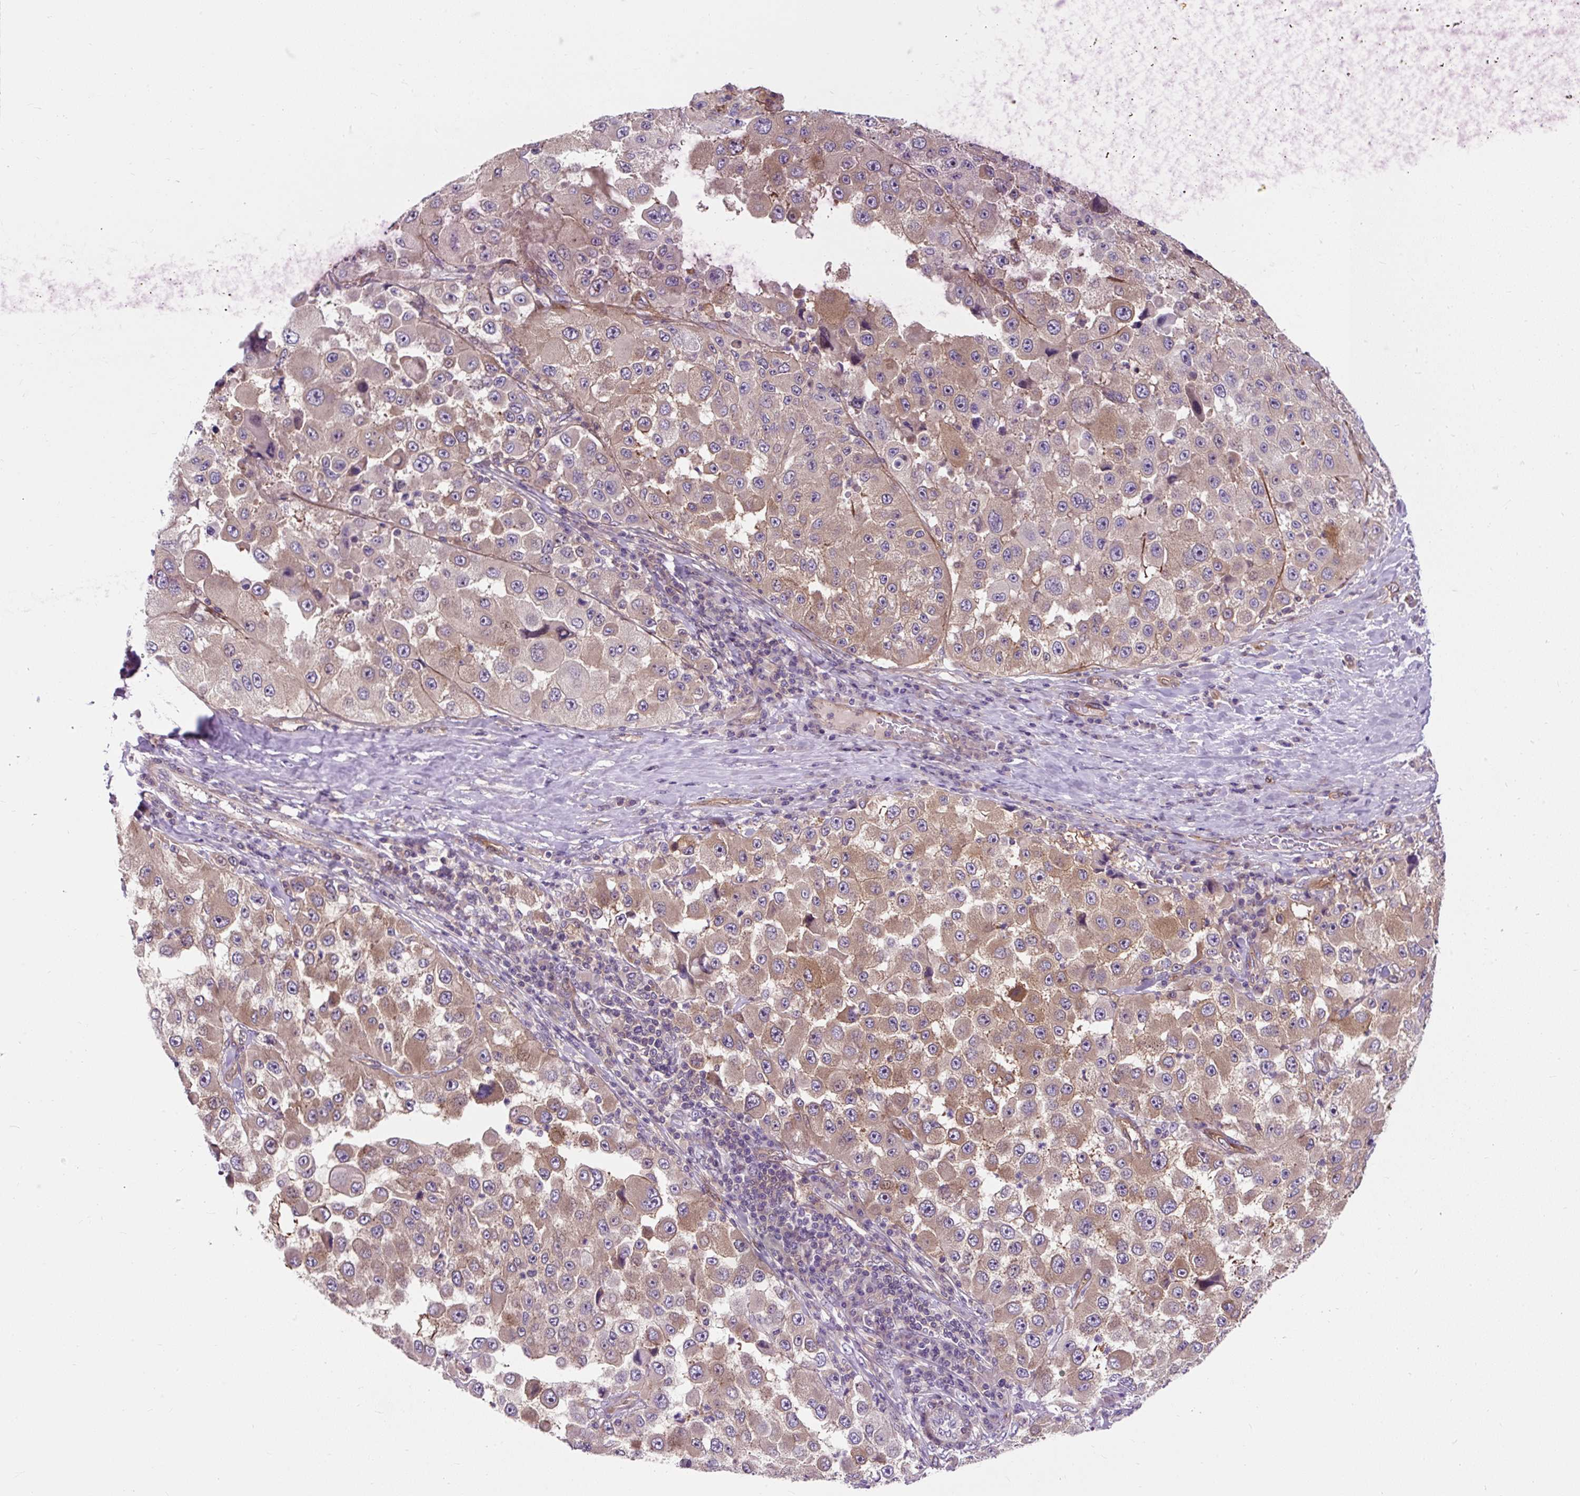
{"staining": {"intensity": "moderate", "quantity": "25%-75%", "location": "cytoplasmic/membranous,nuclear"}, "tissue": "melanoma", "cell_type": "Tumor cells", "image_type": "cancer", "snomed": [{"axis": "morphology", "description": "Malignant melanoma, Metastatic site"}, {"axis": "topography", "description": "Lymph node"}], "caption": "The photomicrograph reveals a brown stain indicating the presence of a protein in the cytoplasmic/membranous and nuclear of tumor cells in melanoma.", "gene": "PCDHGB3", "patient": {"sex": "male", "age": 62}}